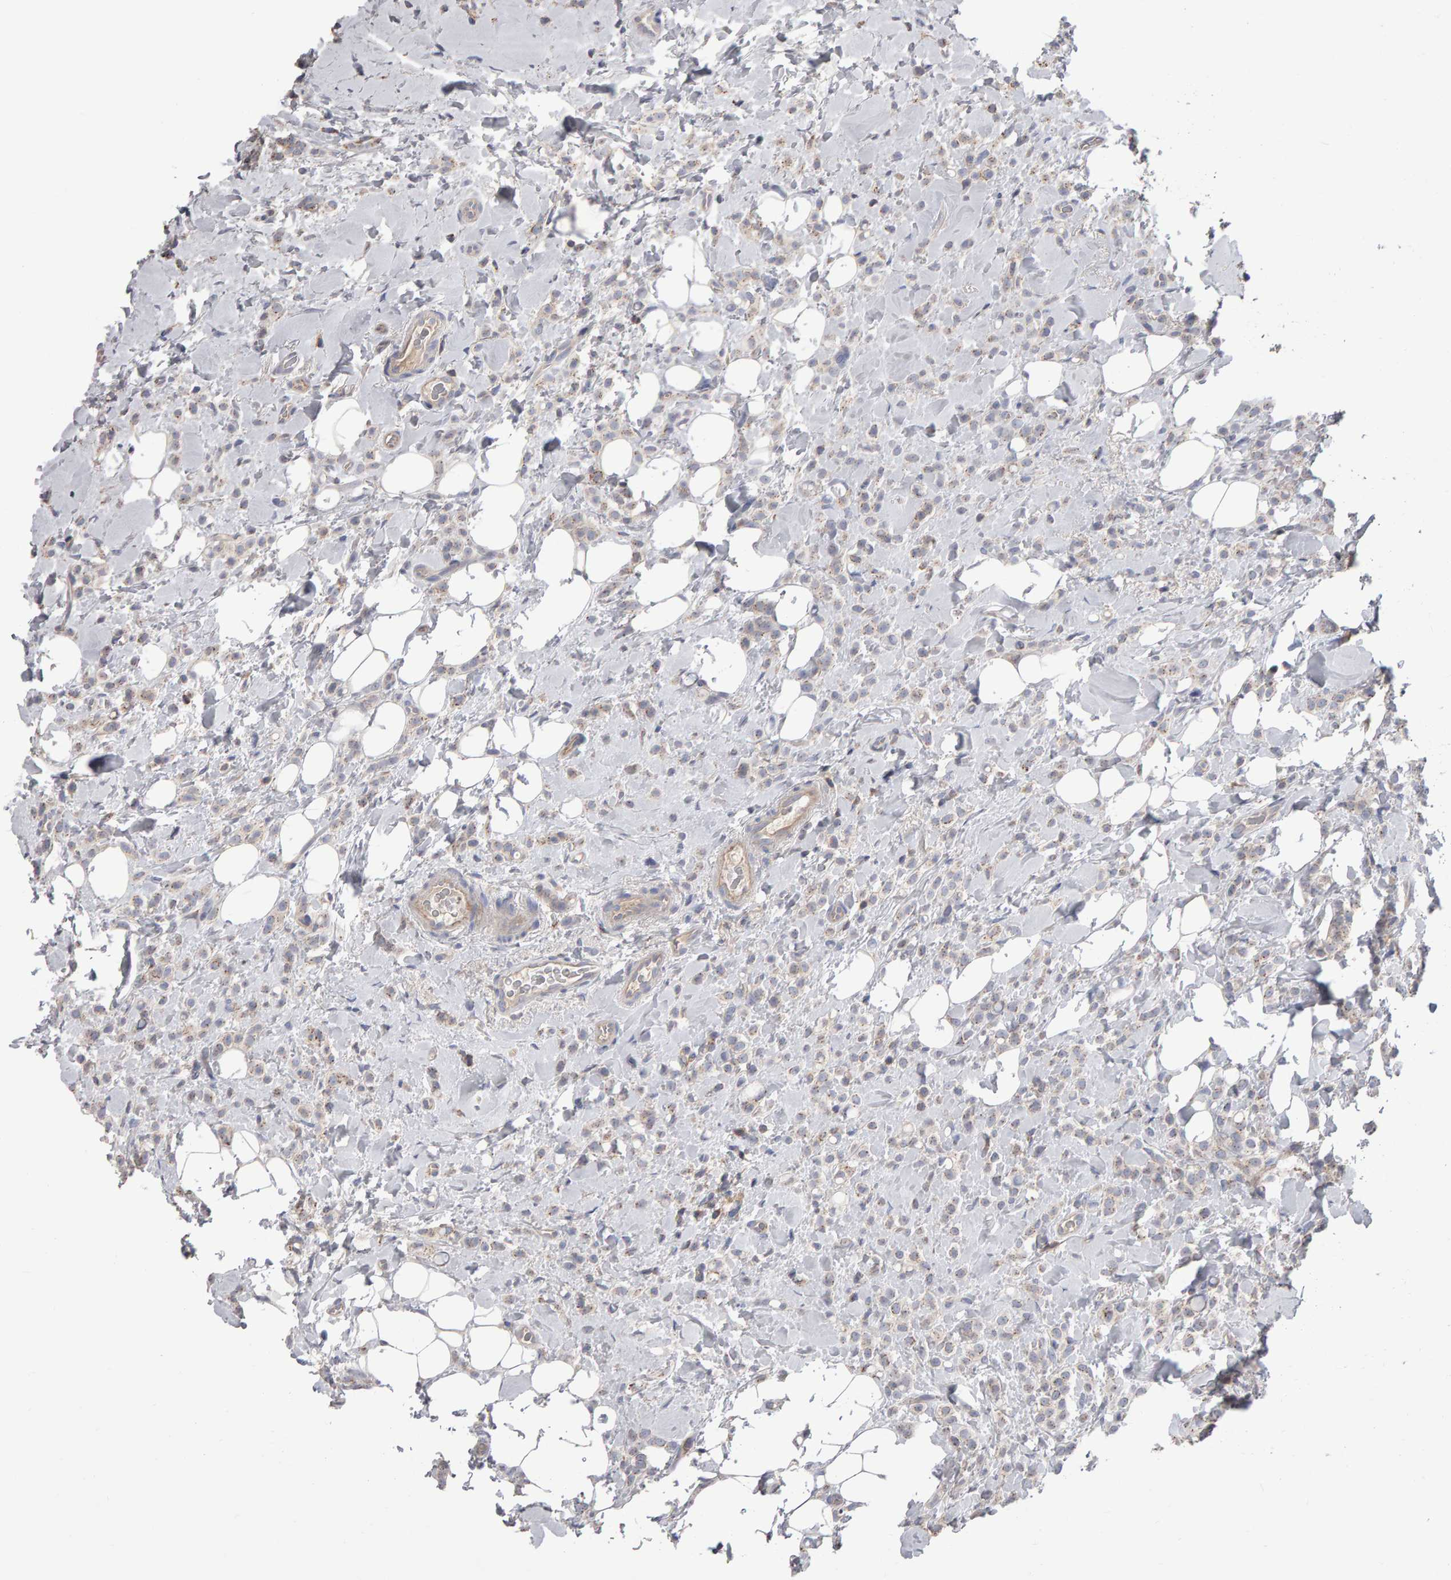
{"staining": {"intensity": "weak", "quantity": "25%-75%", "location": "cytoplasmic/membranous"}, "tissue": "breast cancer", "cell_type": "Tumor cells", "image_type": "cancer", "snomed": [{"axis": "morphology", "description": "Normal tissue, NOS"}, {"axis": "morphology", "description": "Lobular carcinoma"}, {"axis": "topography", "description": "Breast"}], "caption": "The micrograph exhibits a brown stain indicating the presence of a protein in the cytoplasmic/membranous of tumor cells in breast cancer. (DAB (3,3'-diaminobenzidine) IHC with brightfield microscopy, high magnification).", "gene": "PGS1", "patient": {"sex": "female", "age": 50}}